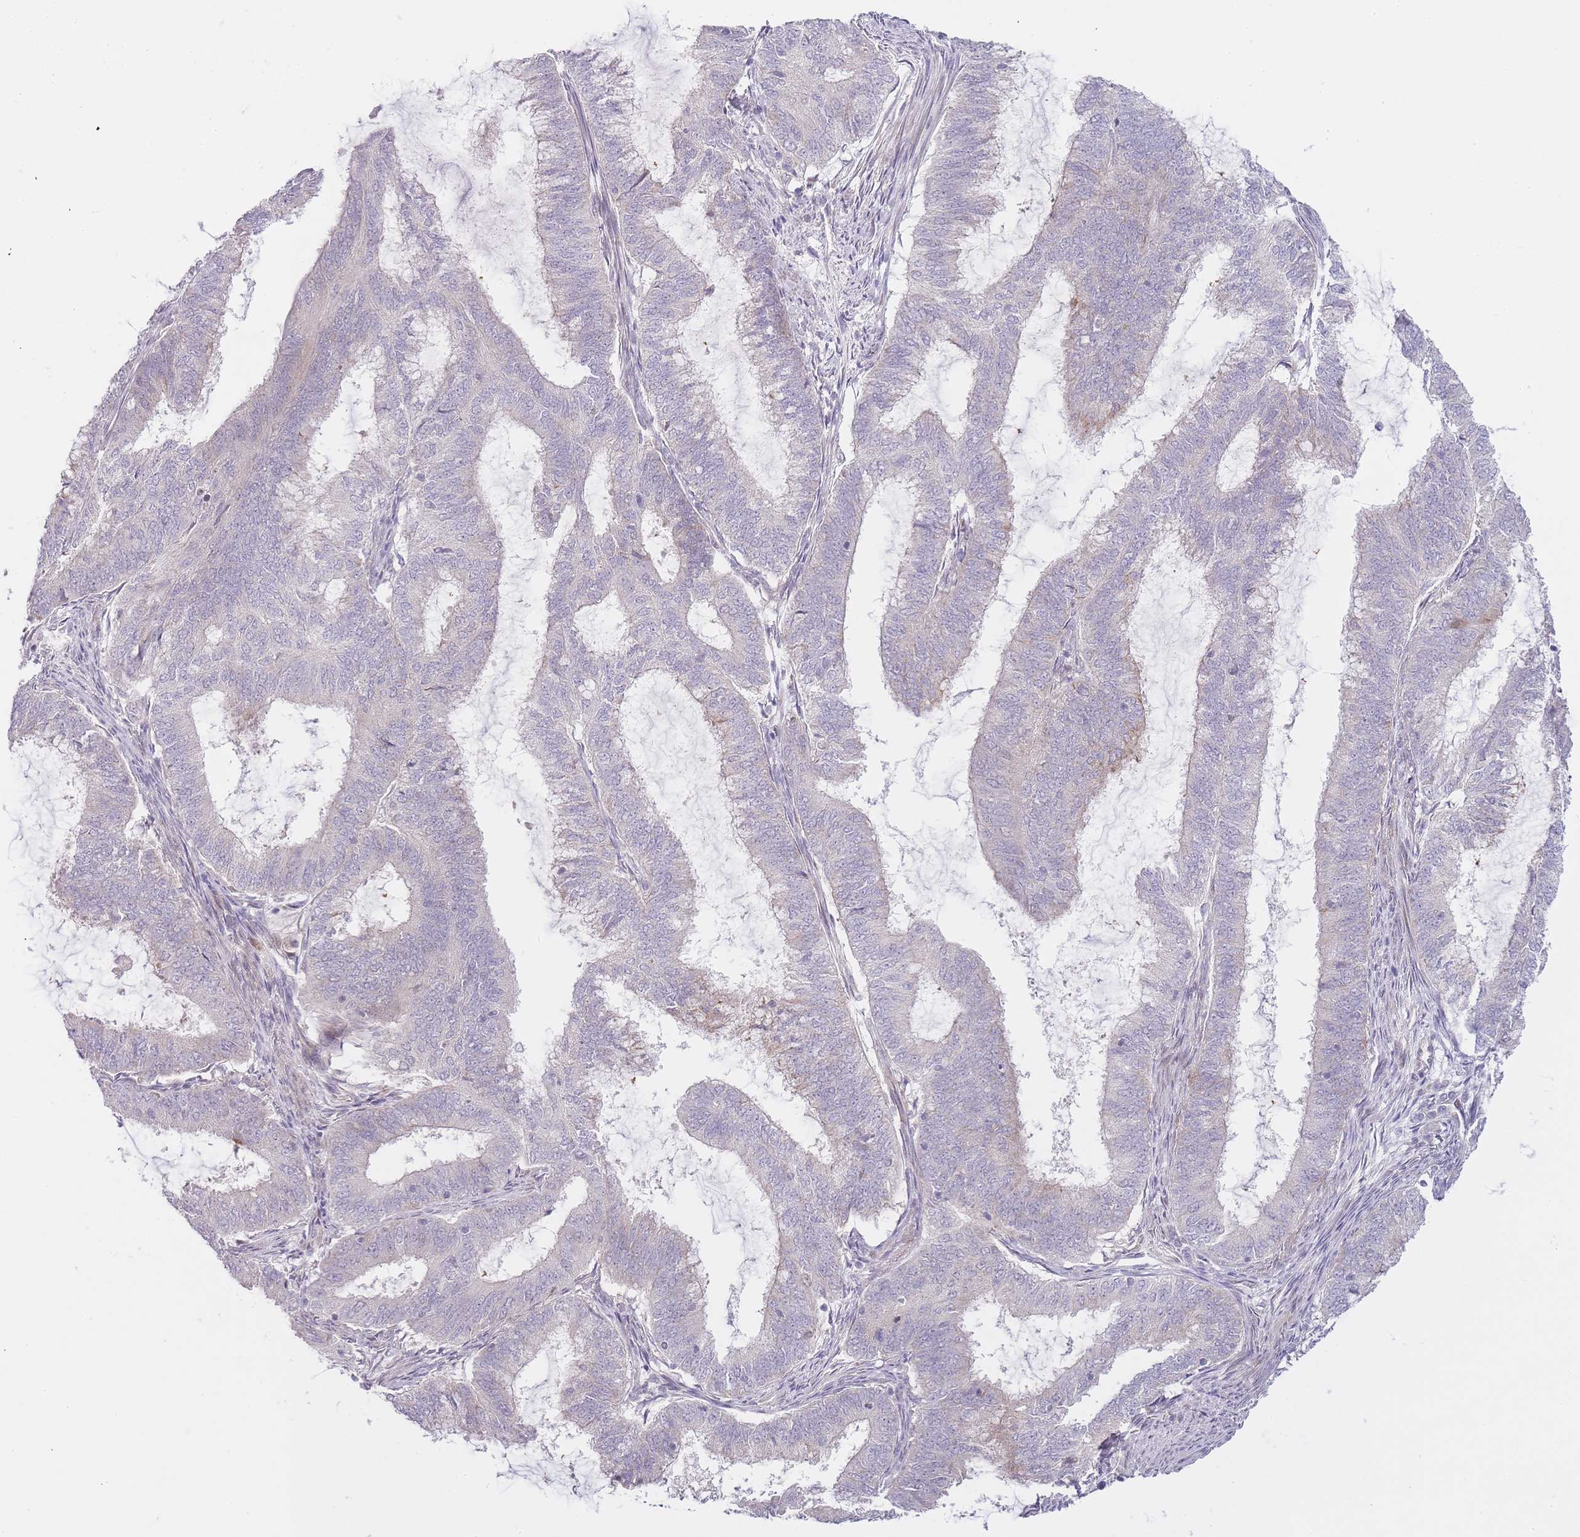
{"staining": {"intensity": "negative", "quantity": "none", "location": "none"}, "tissue": "endometrial cancer", "cell_type": "Tumor cells", "image_type": "cancer", "snomed": [{"axis": "morphology", "description": "Adenocarcinoma, NOS"}, {"axis": "topography", "description": "Endometrium"}], "caption": "An image of endometrial adenocarcinoma stained for a protein reveals no brown staining in tumor cells. Brightfield microscopy of immunohistochemistry (IHC) stained with DAB (3,3'-diaminobenzidine) (brown) and hematoxylin (blue), captured at high magnification.", "gene": "OGG1", "patient": {"sex": "female", "age": 51}}